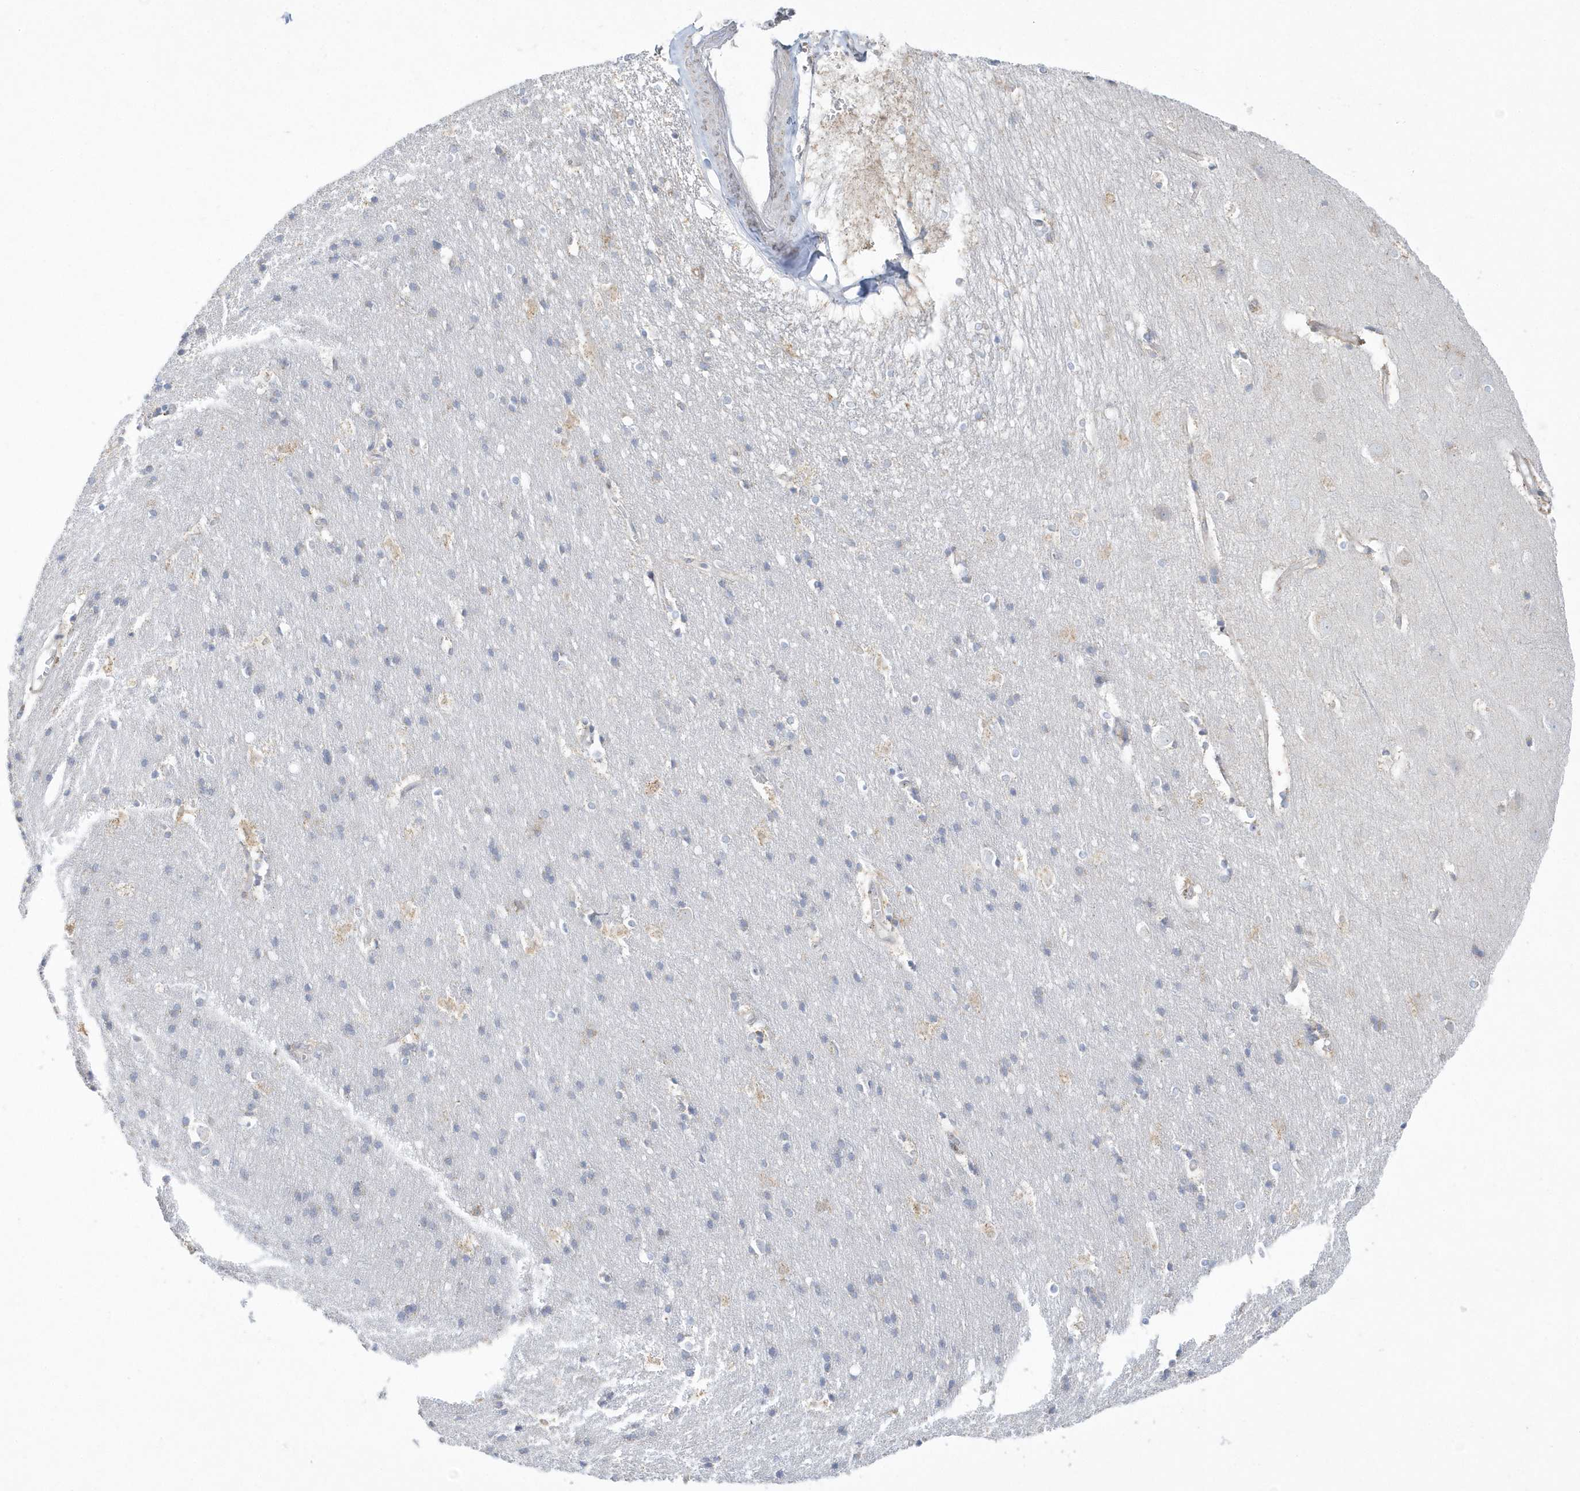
{"staining": {"intensity": "negative", "quantity": "none", "location": "none"}, "tissue": "cerebral cortex", "cell_type": "Endothelial cells", "image_type": "normal", "snomed": [{"axis": "morphology", "description": "Normal tissue, NOS"}, {"axis": "topography", "description": "Cerebral cortex"}], "caption": "The histopathology image reveals no staining of endothelial cells in unremarkable cerebral cortex.", "gene": "PCBD1", "patient": {"sex": "male", "age": 54}}